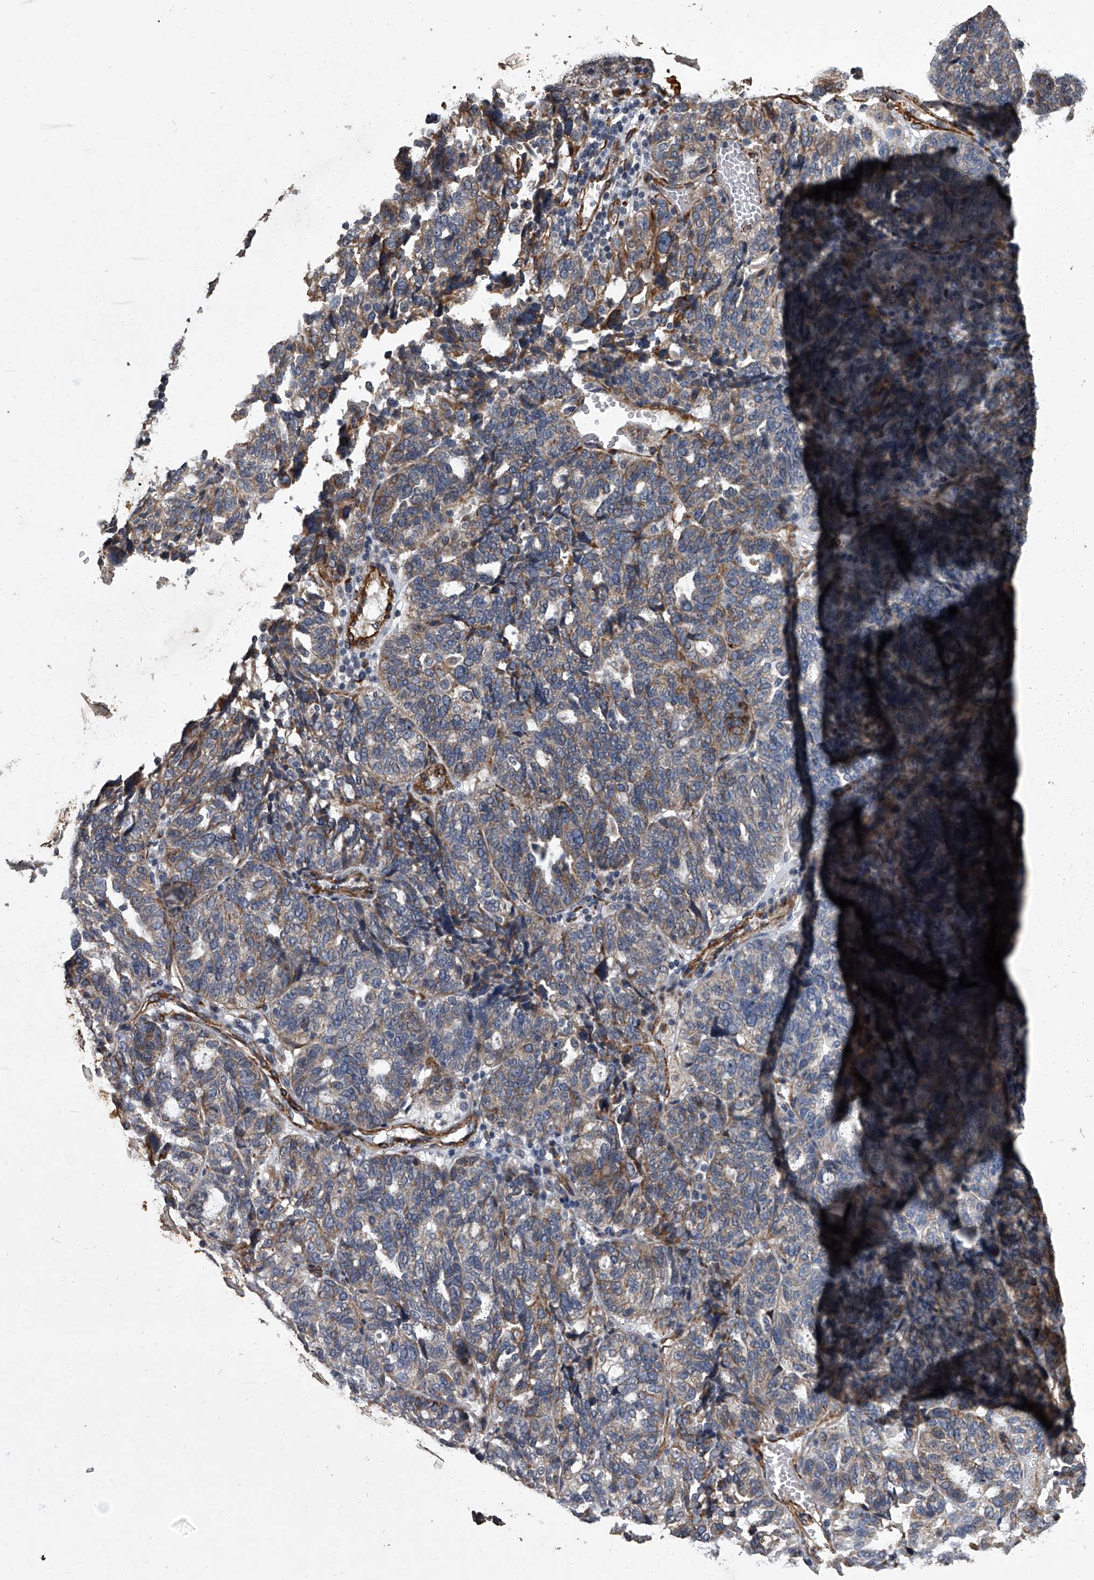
{"staining": {"intensity": "moderate", "quantity": "<25%", "location": "cytoplasmic/membranous"}, "tissue": "ovarian cancer", "cell_type": "Tumor cells", "image_type": "cancer", "snomed": [{"axis": "morphology", "description": "Cystadenocarcinoma, serous, NOS"}, {"axis": "topography", "description": "Ovary"}], "caption": "This is a photomicrograph of IHC staining of ovarian cancer, which shows moderate staining in the cytoplasmic/membranous of tumor cells.", "gene": "SIRT4", "patient": {"sex": "female", "age": 59}}